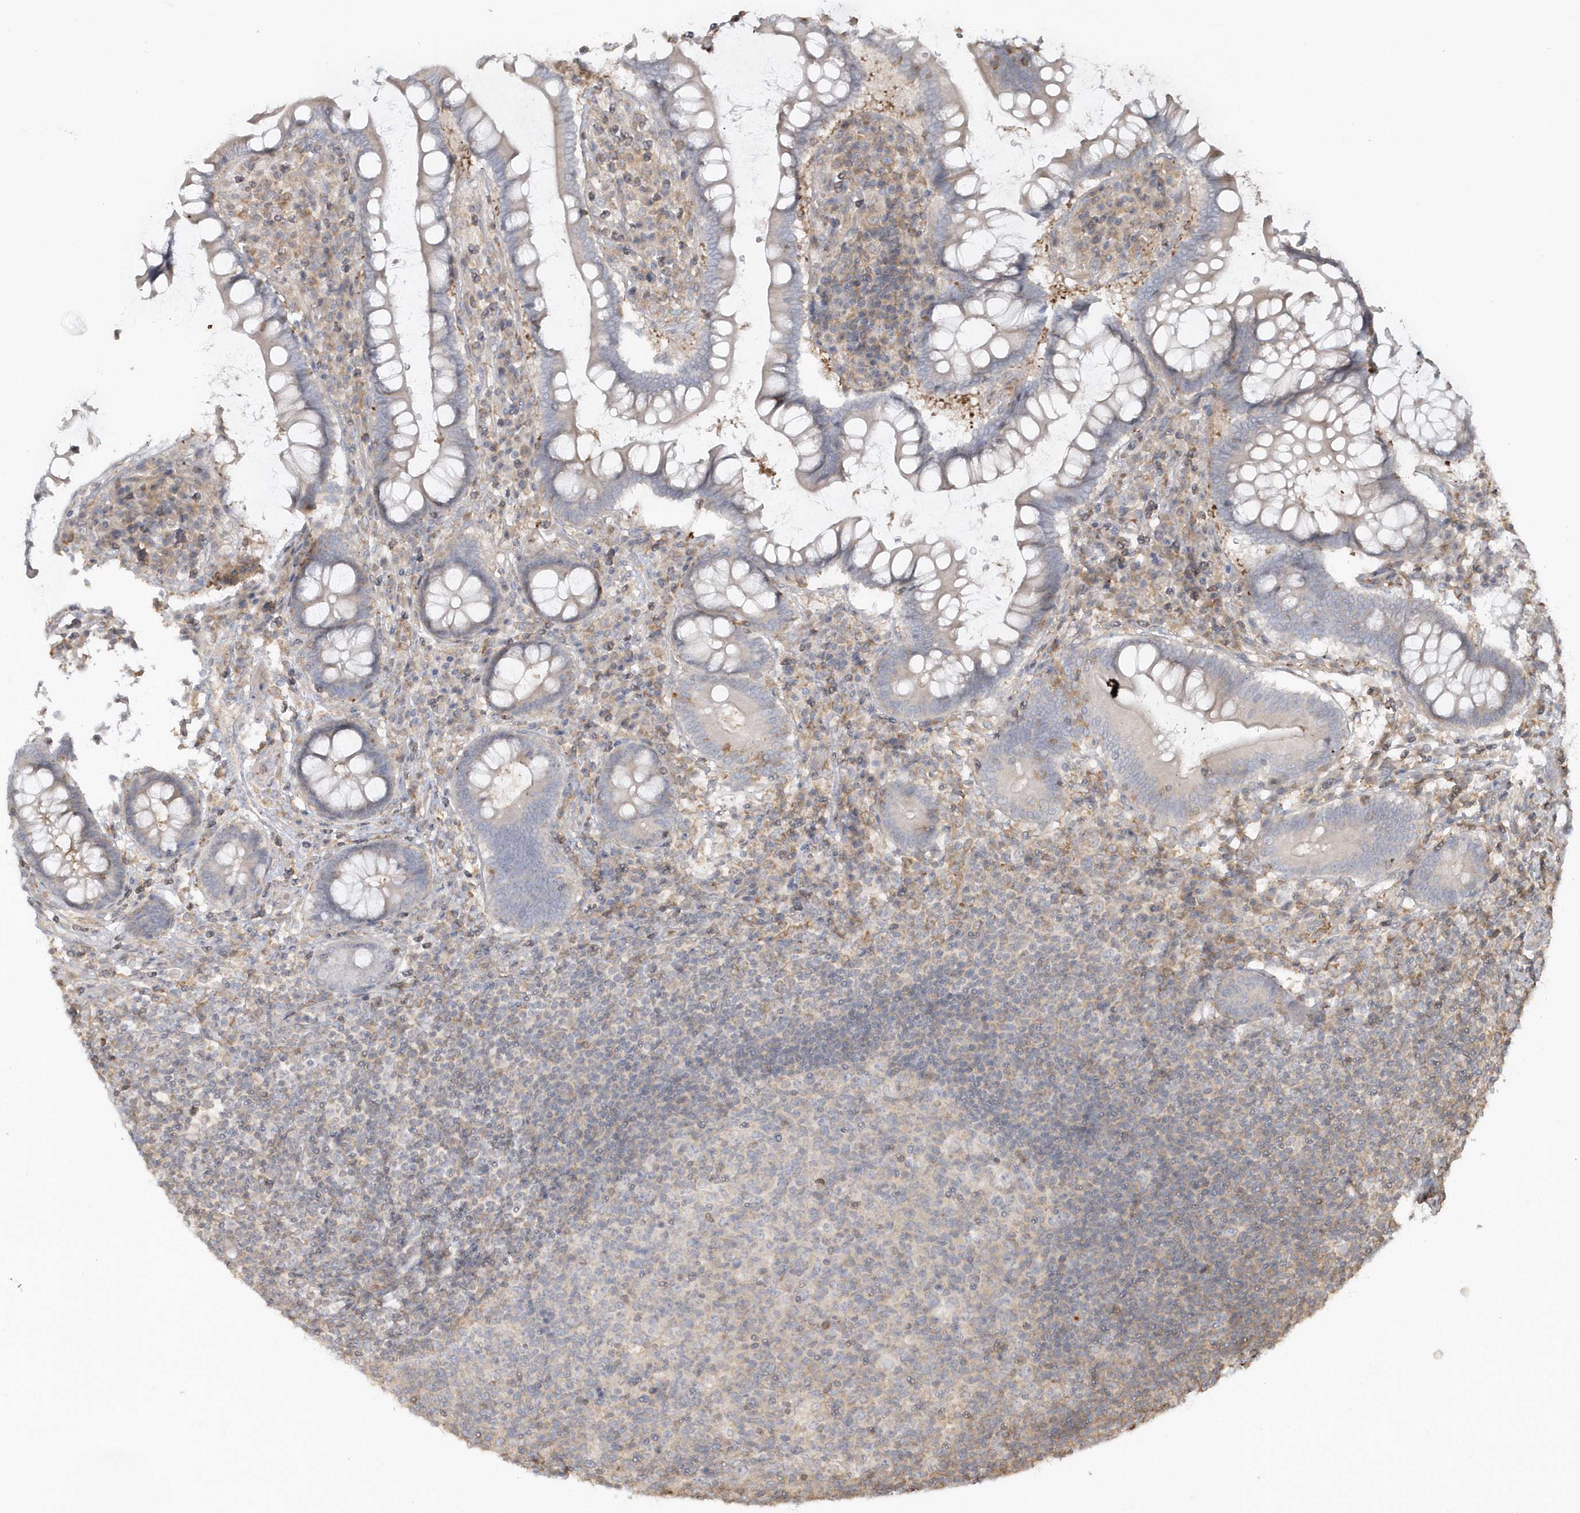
{"staining": {"intensity": "weak", "quantity": "25%-75%", "location": "cytoplasmic/membranous"}, "tissue": "colon", "cell_type": "Endothelial cells", "image_type": "normal", "snomed": [{"axis": "morphology", "description": "Normal tissue, NOS"}, {"axis": "topography", "description": "Colon"}], "caption": "Immunohistochemical staining of normal colon displays 25%-75% levels of weak cytoplasmic/membranous protein positivity in approximately 25%-75% of endothelial cells. (DAB IHC, brown staining for protein, blue staining for nuclei).", "gene": "BSN", "patient": {"sex": "female", "age": 79}}